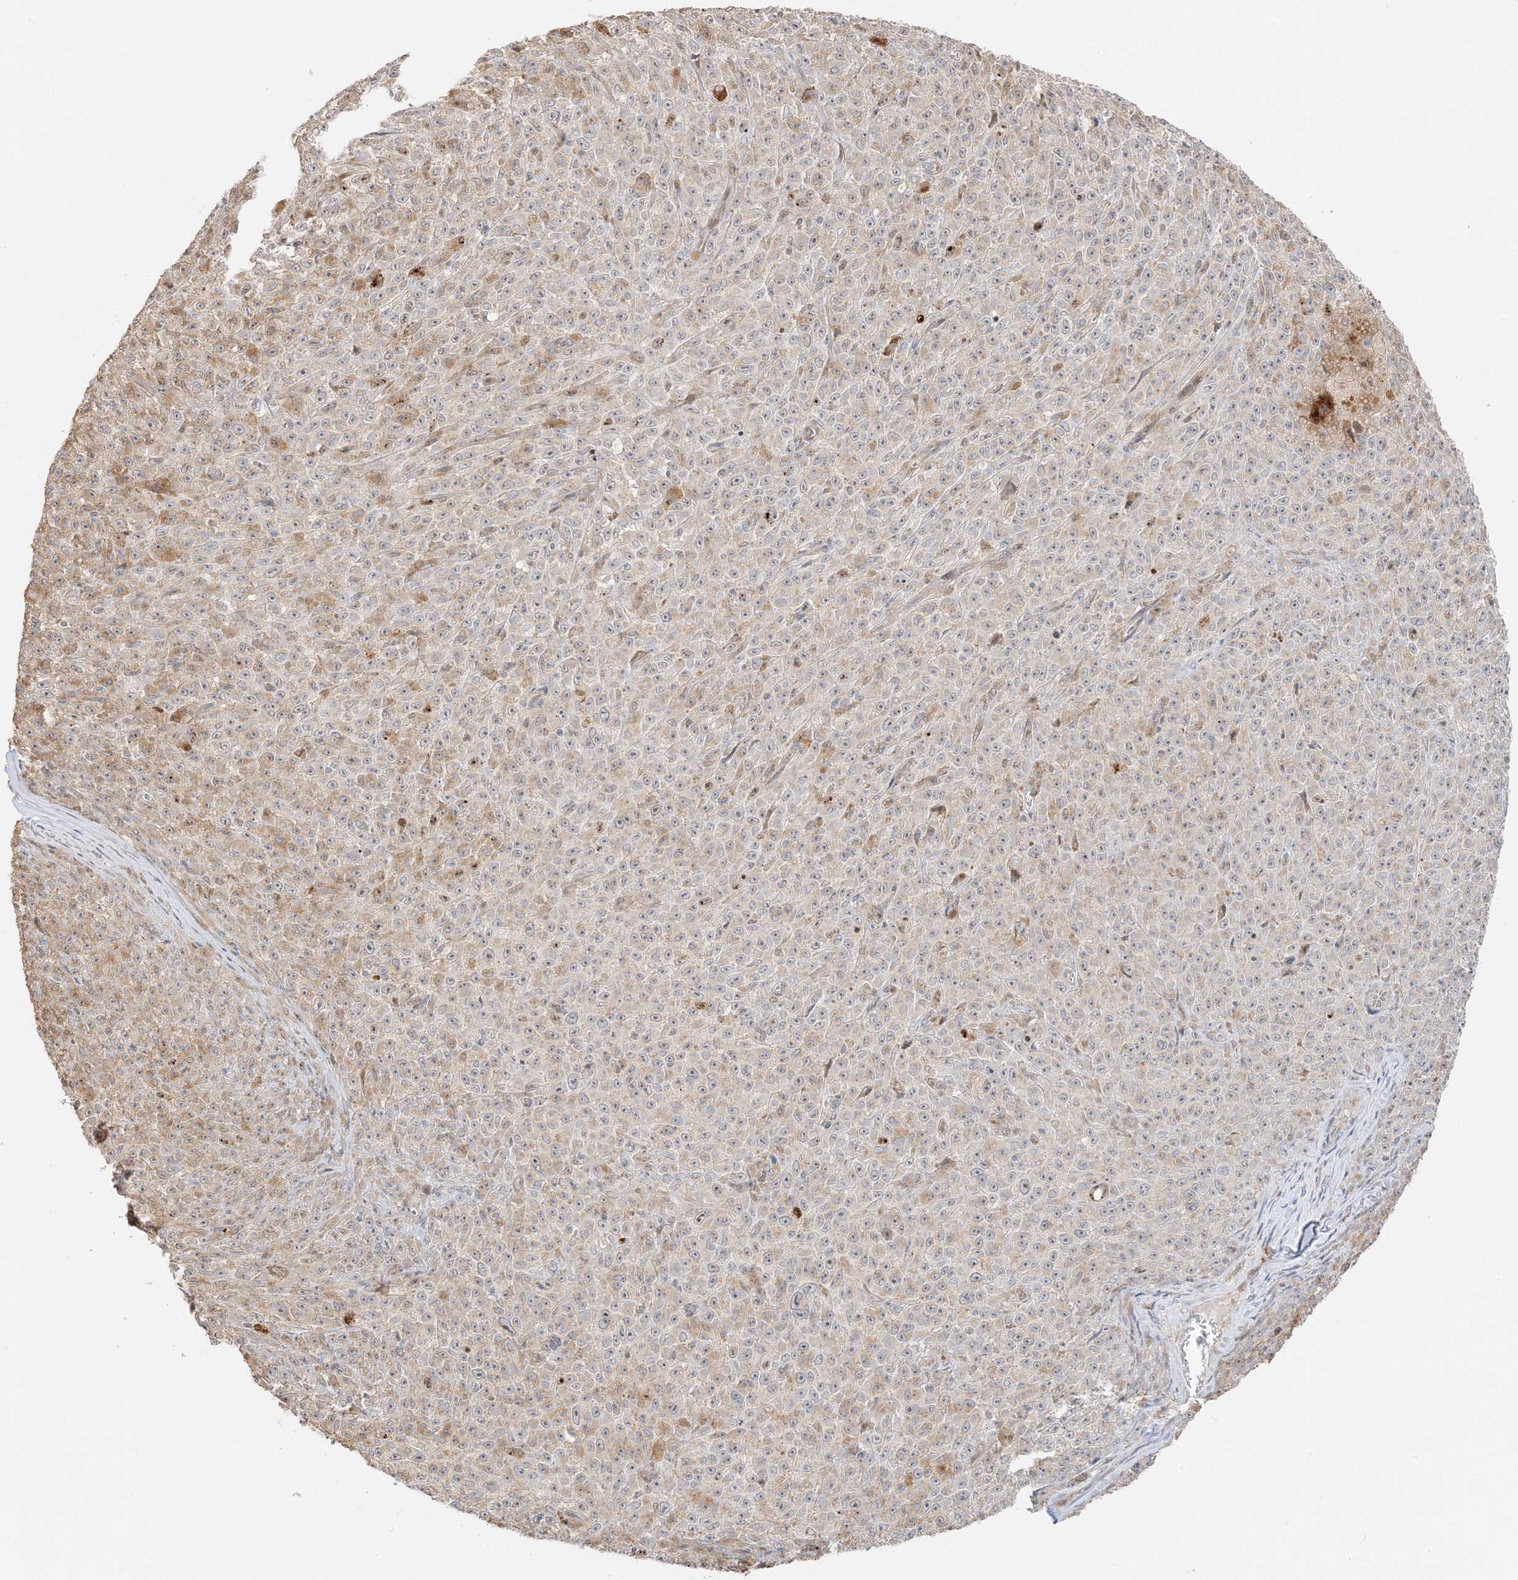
{"staining": {"intensity": "weak", "quantity": "<25%", "location": "cytoplasmic/membranous"}, "tissue": "melanoma", "cell_type": "Tumor cells", "image_type": "cancer", "snomed": [{"axis": "morphology", "description": "Malignant melanoma, NOS"}, {"axis": "topography", "description": "Skin"}], "caption": "High magnification brightfield microscopy of malignant melanoma stained with DAB (brown) and counterstained with hematoxylin (blue): tumor cells show no significant expression.", "gene": "ZBTB41", "patient": {"sex": "female", "age": 82}}